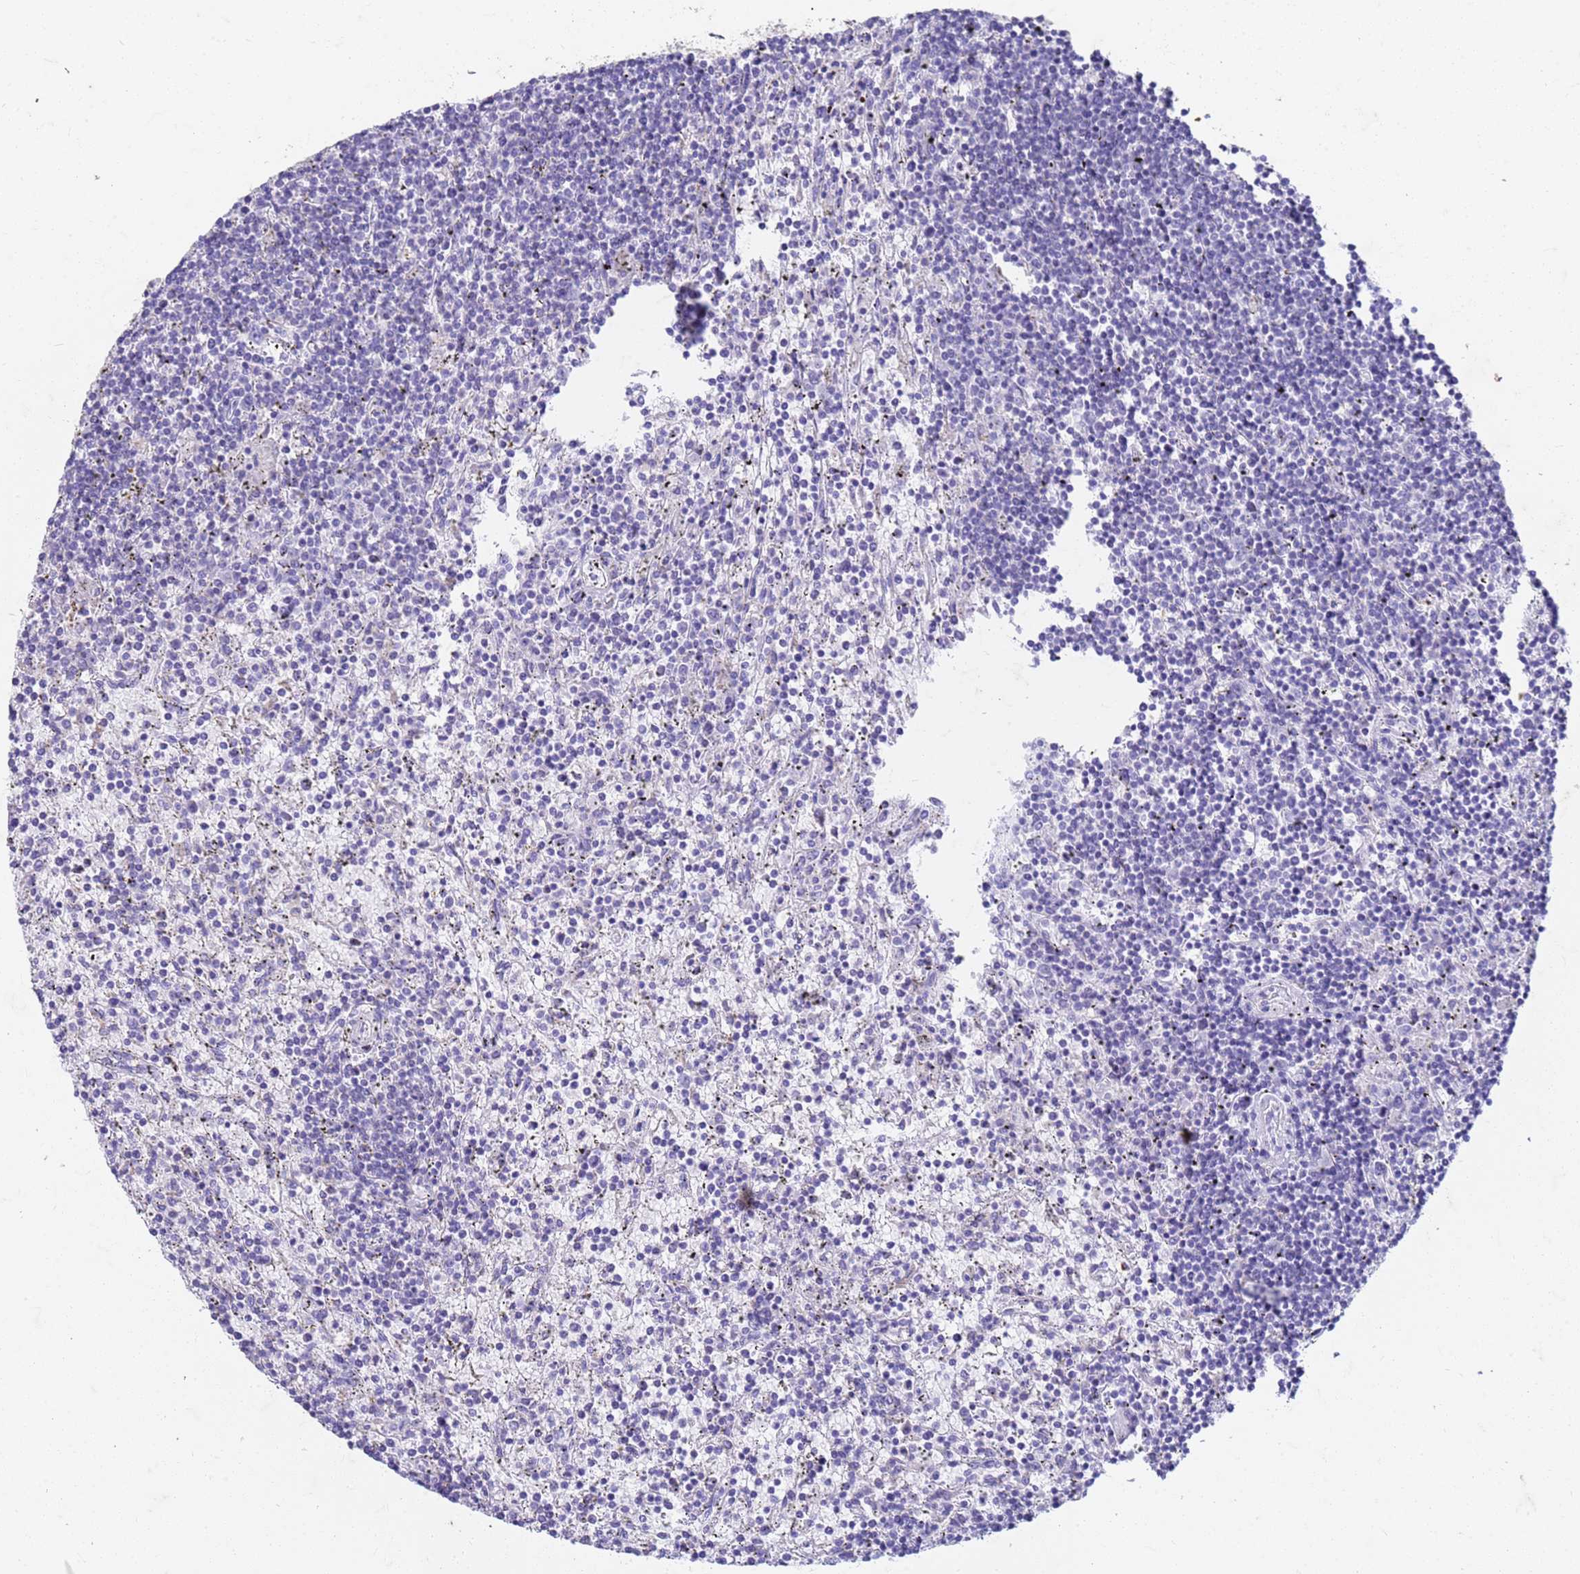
{"staining": {"intensity": "negative", "quantity": "none", "location": "none"}, "tissue": "lymphoma", "cell_type": "Tumor cells", "image_type": "cancer", "snomed": [{"axis": "morphology", "description": "Malignant lymphoma, non-Hodgkin's type, Low grade"}, {"axis": "topography", "description": "Spleen"}], "caption": "This micrograph is of malignant lymphoma, non-Hodgkin's type (low-grade) stained with IHC to label a protein in brown with the nuclei are counter-stained blue. There is no expression in tumor cells.", "gene": "SLC25A15", "patient": {"sex": "male", "age": 76}}